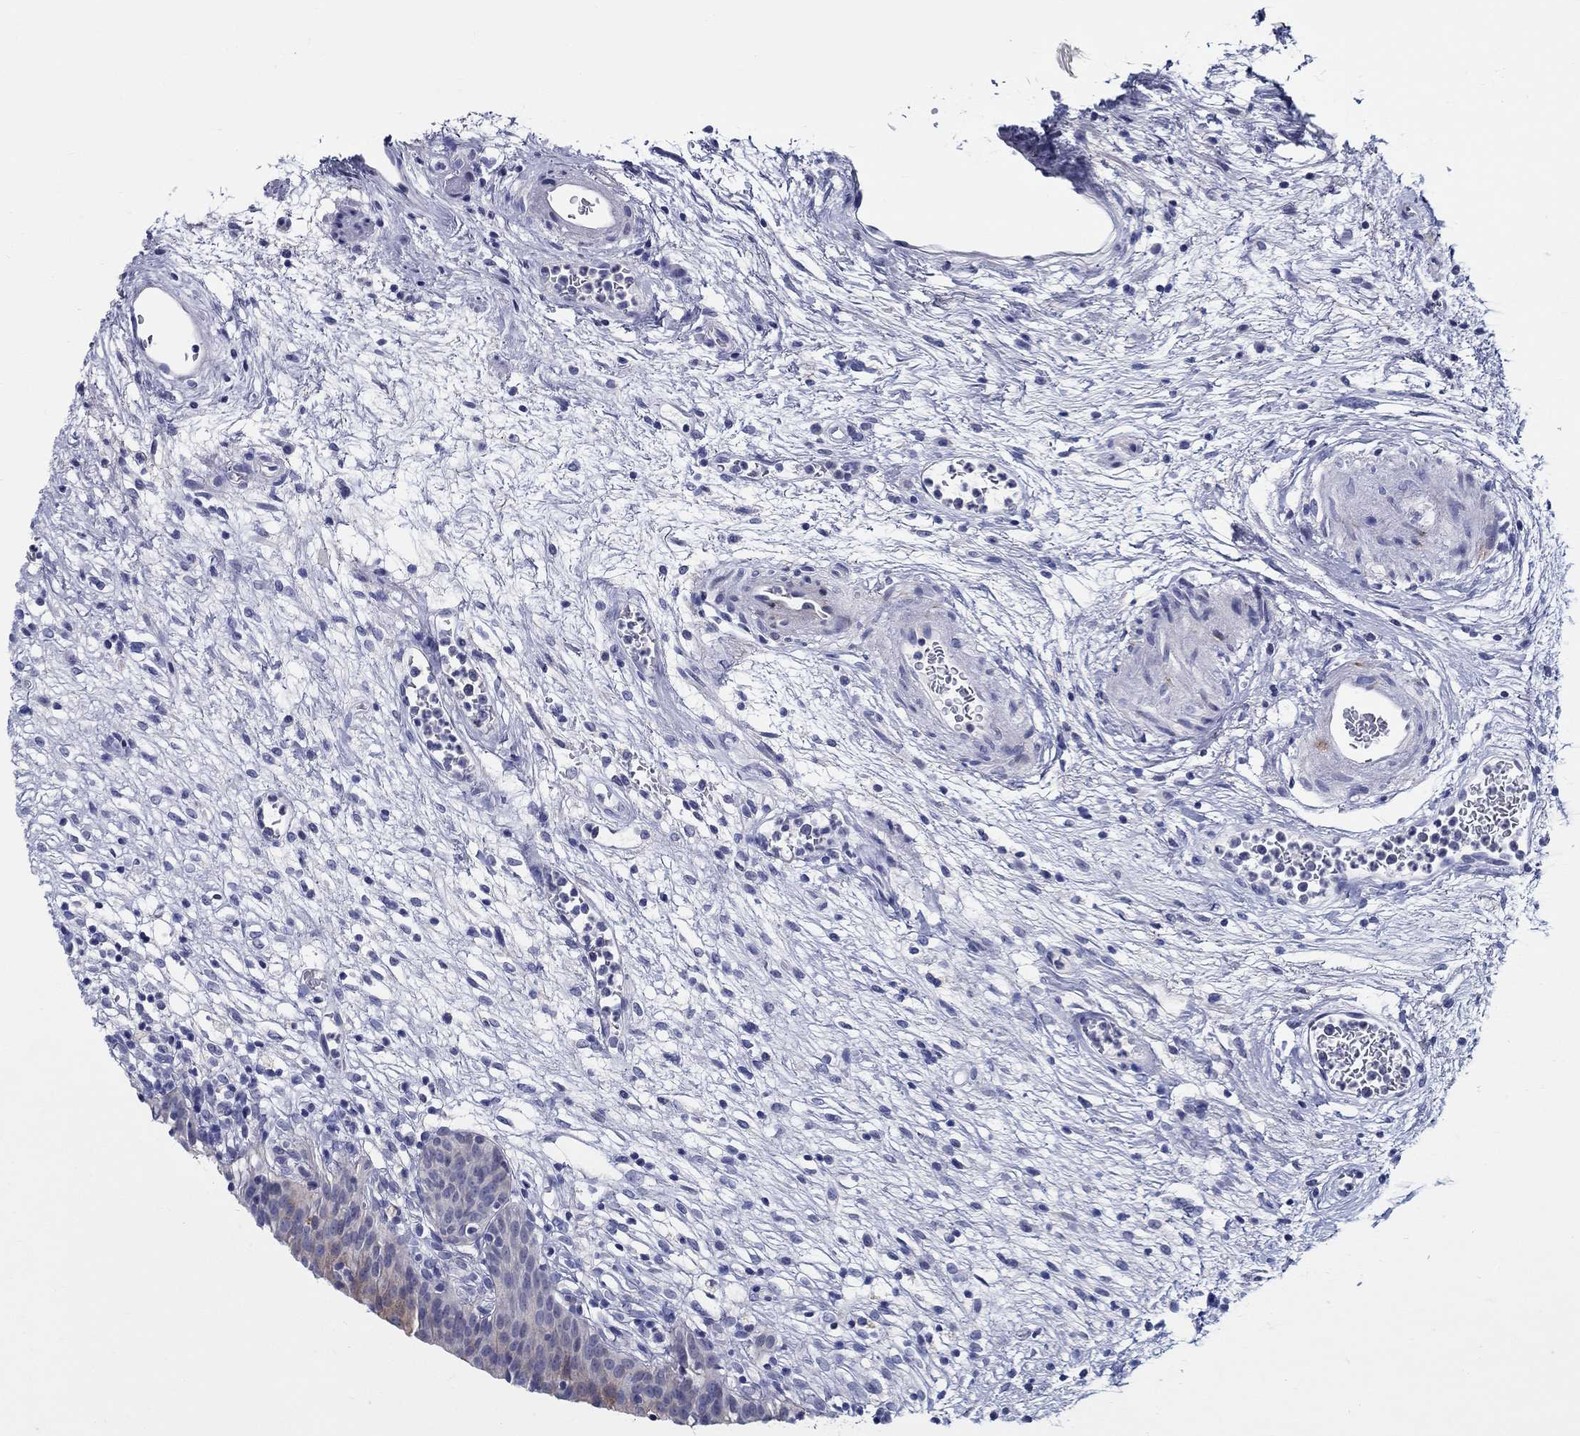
{"staining": {"intensity": "negative", "quantity": "none", "location": "none"}, "tissue": "urinary bladder", "cell_type": "Urothelial cells", "image_type": "normal", "snomed": [{"axis": "morphology", "description": "Normal tissue, NOS"}, {"axis": "topography", "description": "Urinary bladder"}], "caption": "The IHC photomicrograph has no significant staining in urothelial cells of urinary bladder.", "gene": "RAP1GAP", "patient": {"sex": "male", "age": 76}}